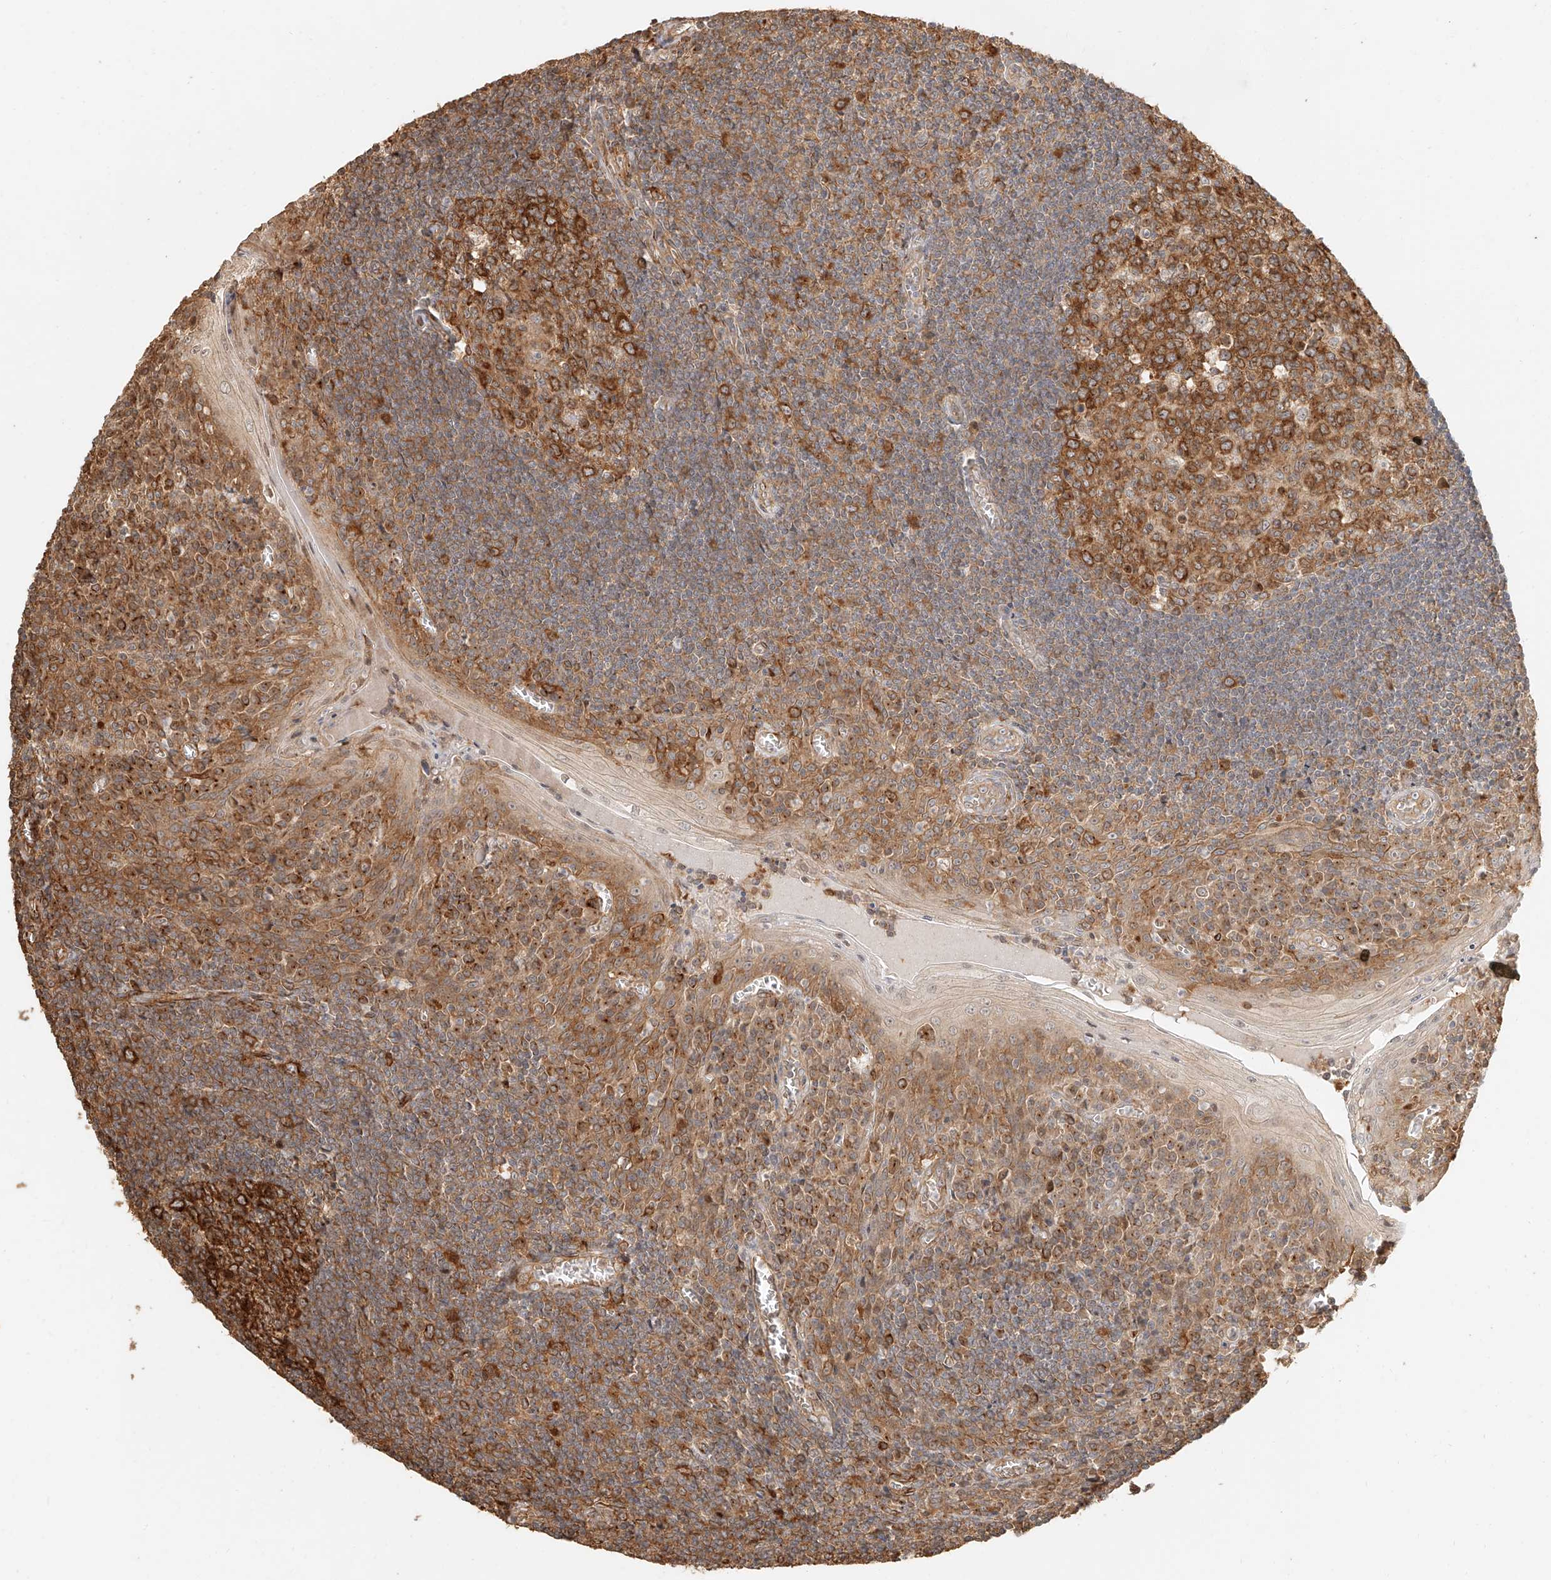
{"staining": {"intensity": "strong", "quantity": ">75%", "location": "cytoplasmic/membranous"}, "tissue": "tonsil", "cell_type": "Germinal center cells", "image_type": "normal", "snomed": [{"axis": "morphology", "description": "Normal tissue, NOS"}, {"axis": "topography", "description": "Tonsil"}], "caption": "High-magnification brightfield microscopy of benign tonsil stained with DAB (brown) and counterstained with hematoxylin (blue). germinal center cells exhibit strong cytoplasmic/membranous positivity is present in approximately>75% of cells. Nuclei are stained in blue.", "gene": "NAP1L1", "patient": {"sex": "male", "age": 27}}